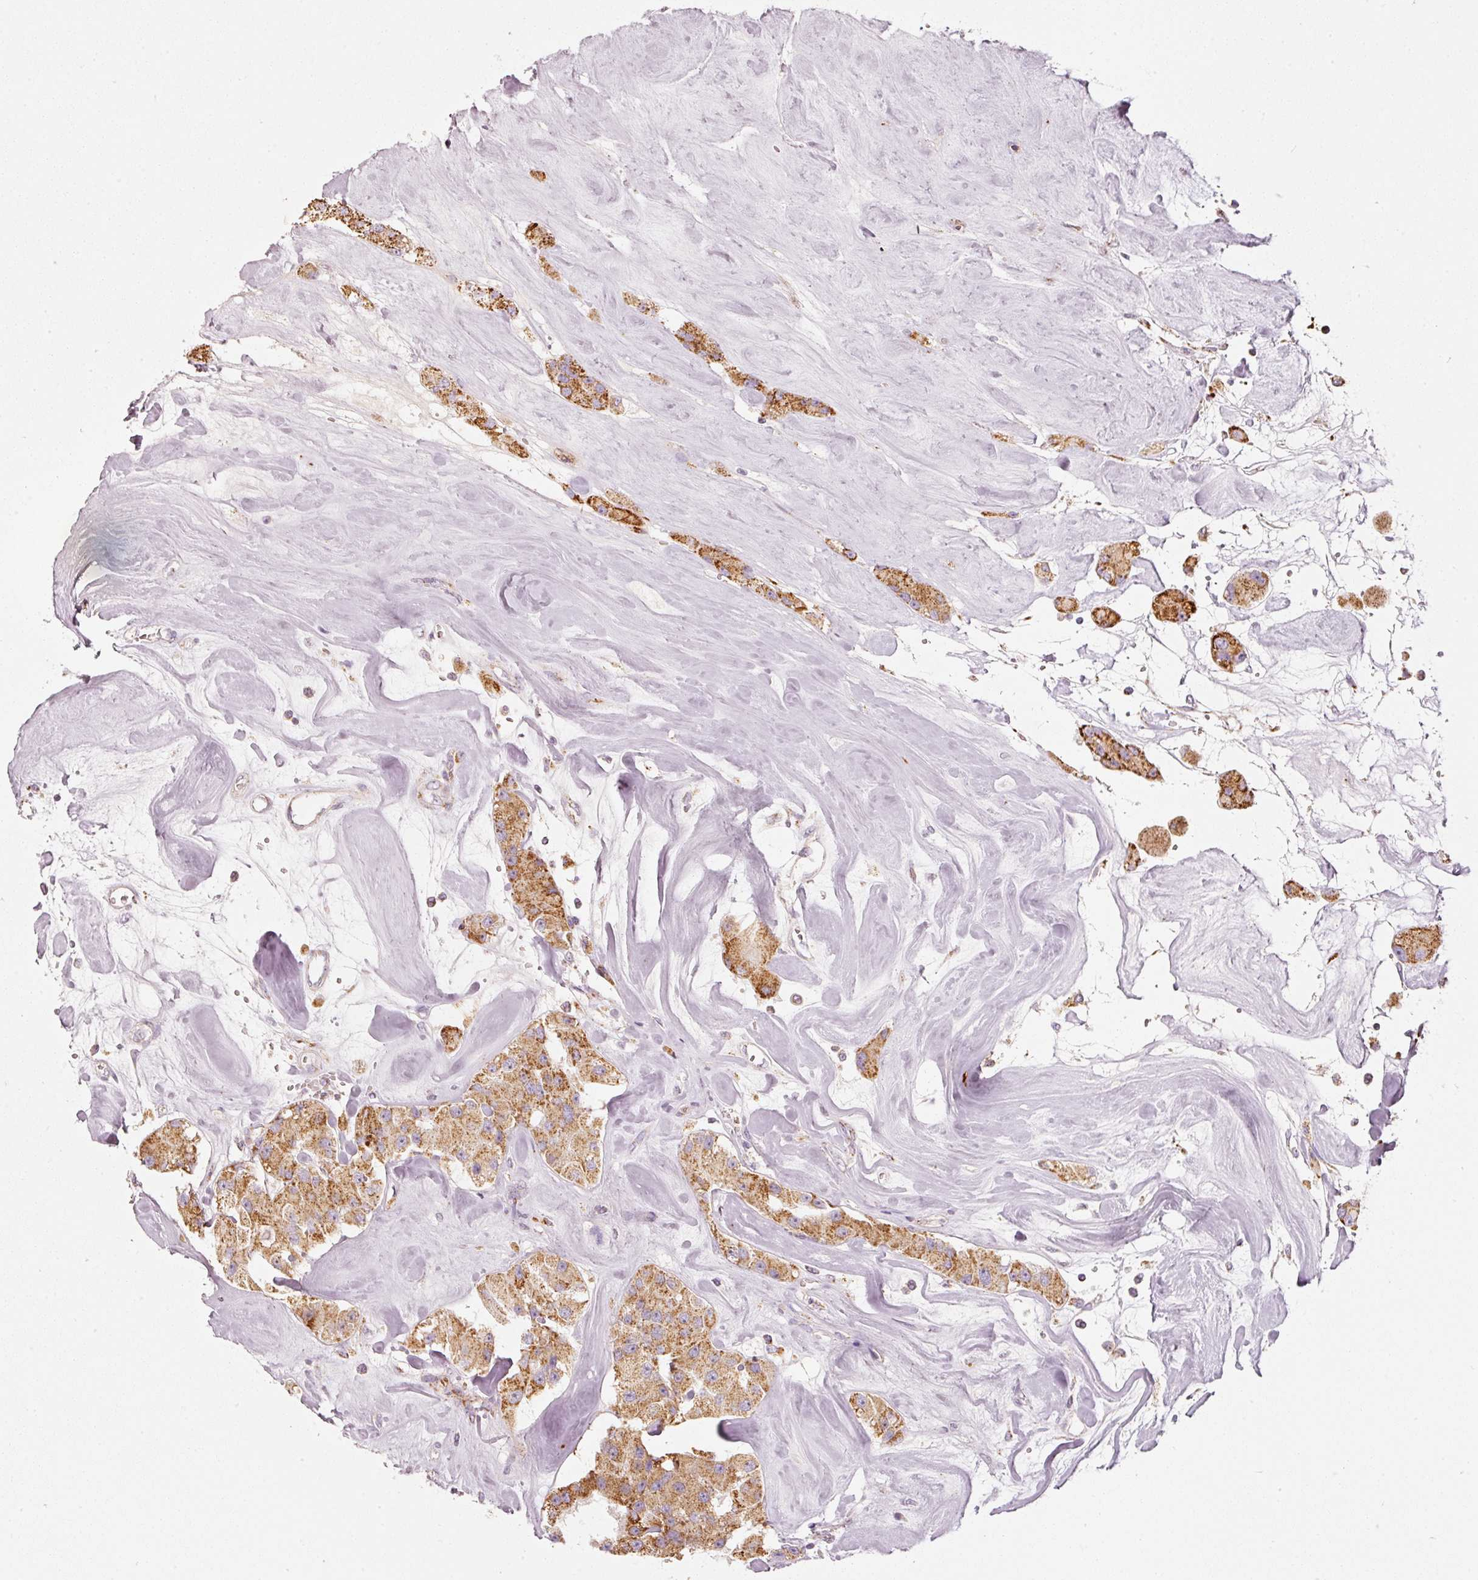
{"staining": {"intensity": "moderate", "quantity": ">75%", "location": "cytoplasmic/membranous"}, "tissue": "carcinoid", "cell_type": "Tumor cells", "image_type": "cancer", "snomed": [{"axis": "morphology", "description": "Carcinoid, malignant, NOS"}, {"axis": "topography", "description": "Pancreas"}], "caption": "Human carcinoid stained for a protein (brown) displays moderate cytoplasmic/membranous positive expression in about >75% of tumor cells.", "gene": "C17orf98", "patient": {"sex": "male", "age": 41}}